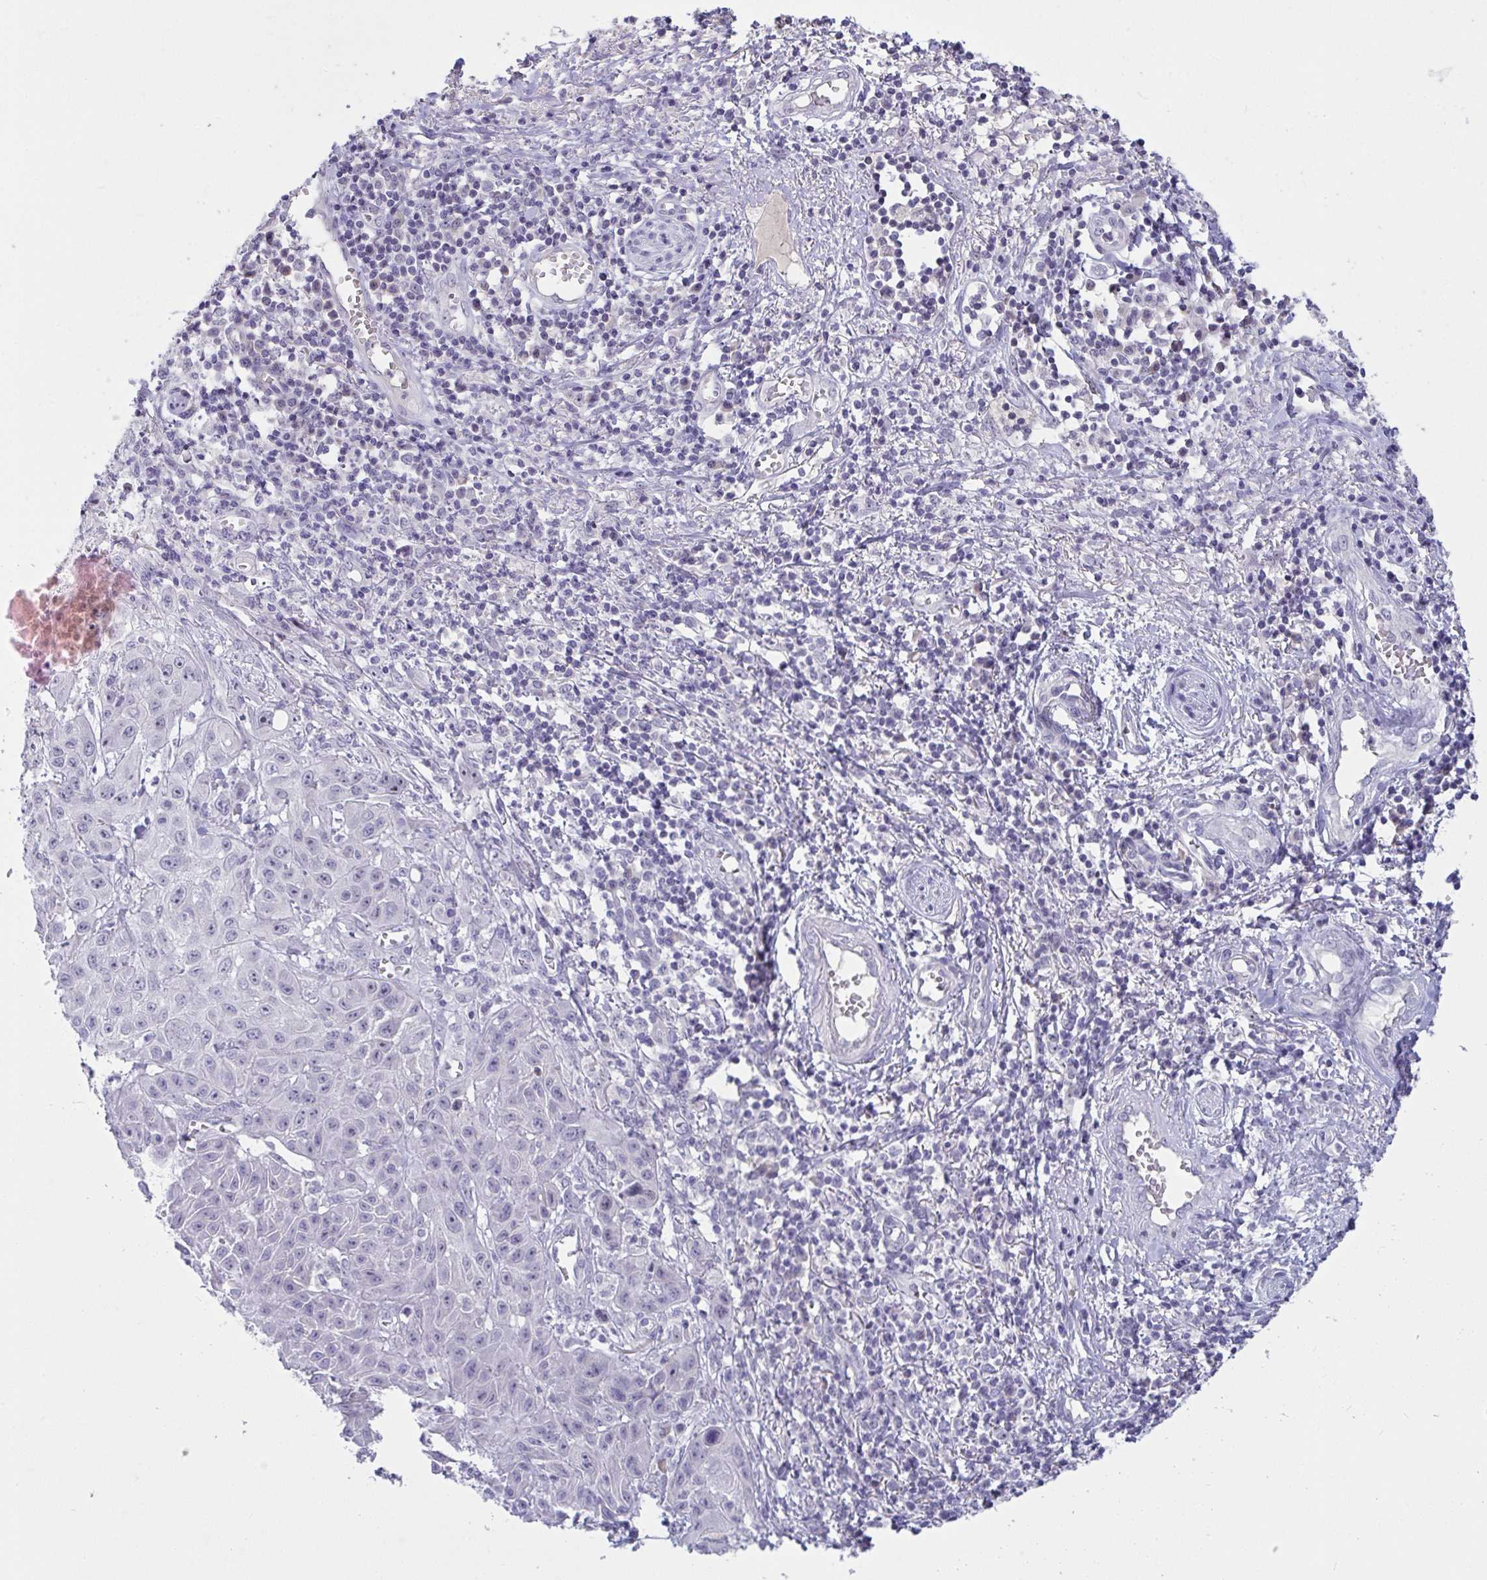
{"staining": {"intensity": "negative", "quantity": "none", "location": "none"}, "tissue": "skin cancer", "cell_type": "Tumor cells", "image_type": "cancer", "snomed": [{"axis": "morphology", "description": "Squamous cell carcinoma, NOS"}, {"axis": "topography", "description": "Skin"}, {"axis": "topography", "description": "Vulva"}], "caption": "A photomicrograph of human skin cancer (squamous cell carcinoma) is negative for staining in tumor cells.", "gene": "MYC", "patient": {"sex": "female", "age": 71}}